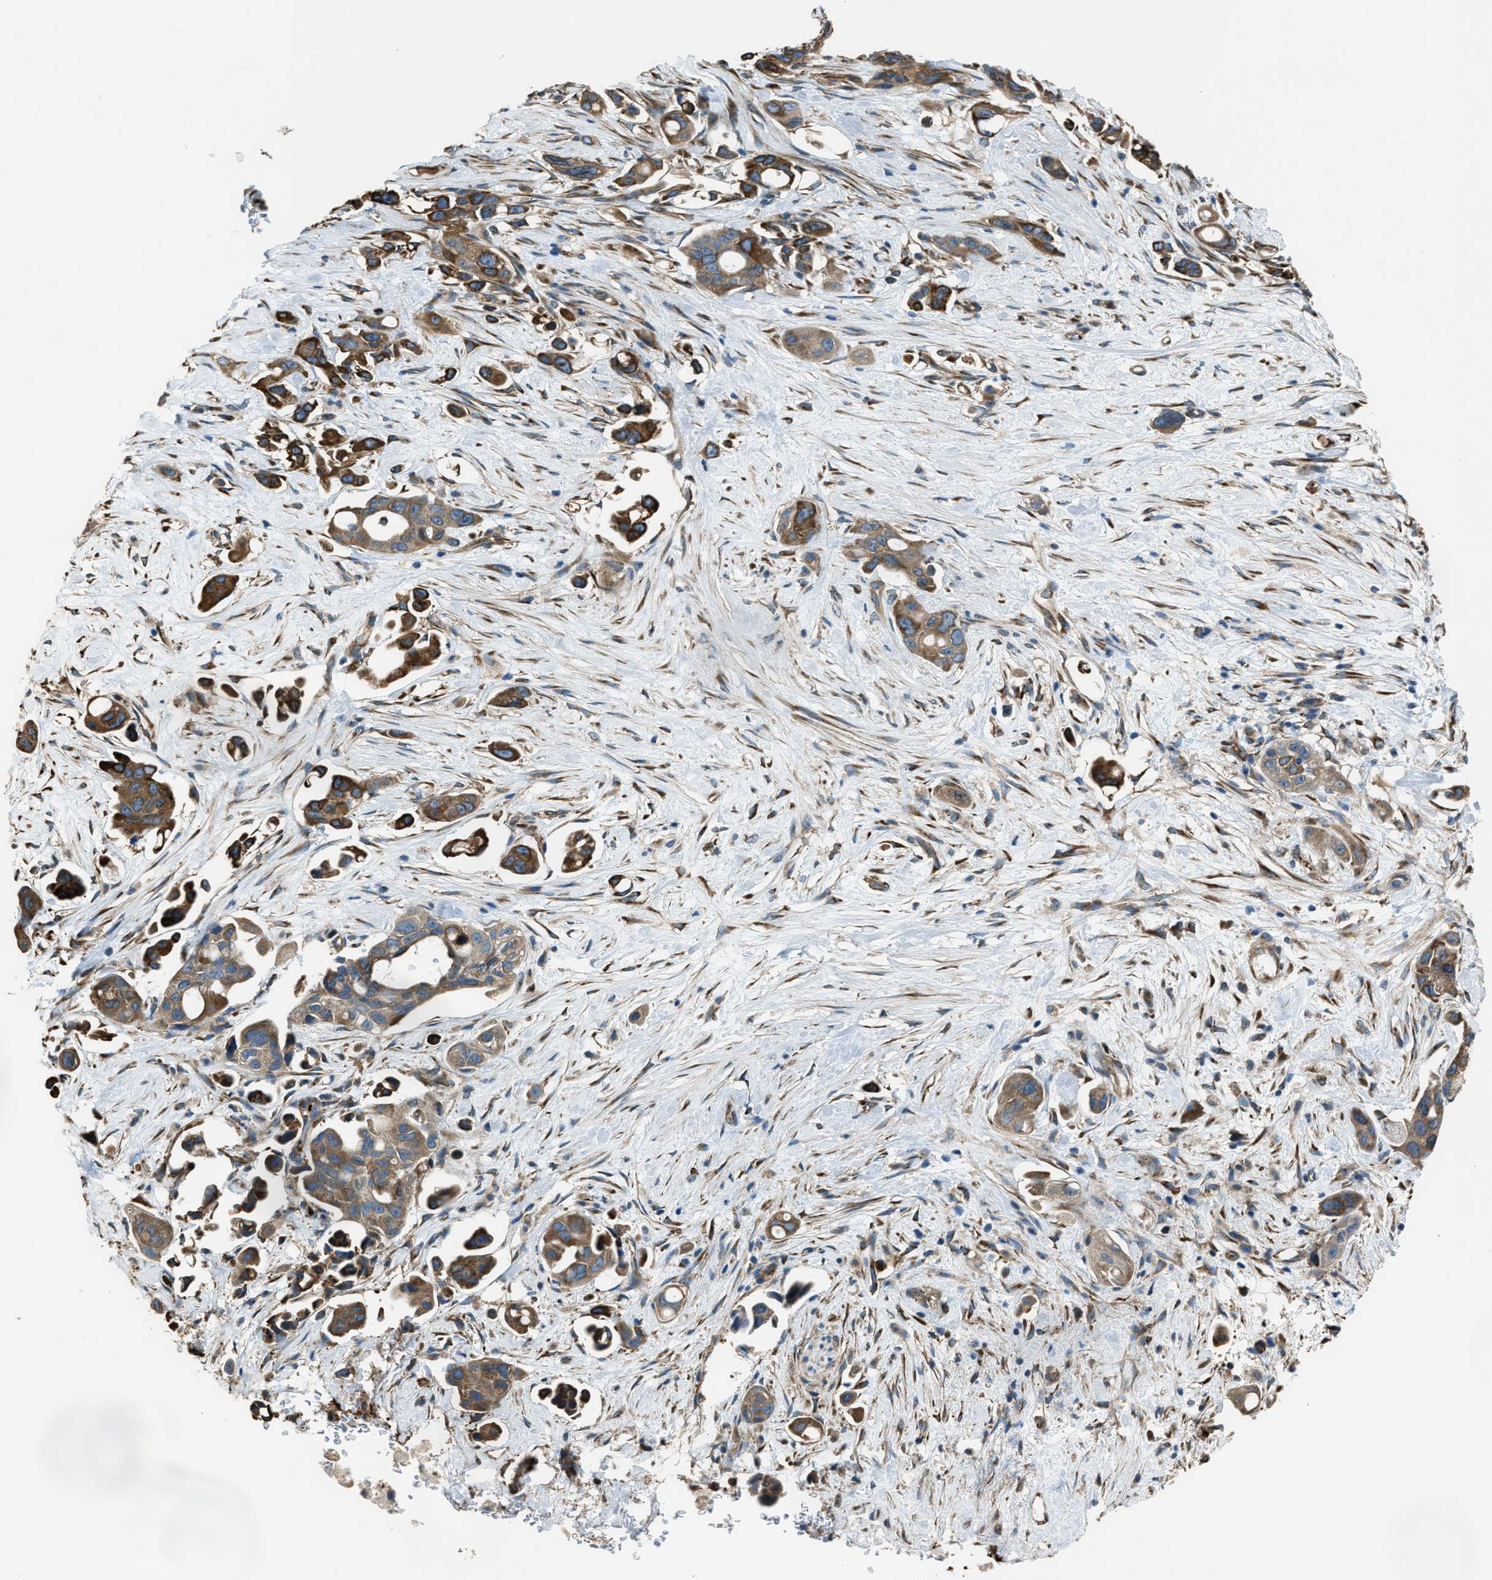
{"staining": {"intensity": "moderate", "quantity": ">75%", "location": "cytoplasmic/membranous"}, "tissue": "pancreatic cancer", "cell_type": "Tumor cells", "image_type": "cancer", "snomed": [{"axis": "morphology", "description": "Adenocarcinoma, NOS"}, {"axis": "topography", "description": "Pancreas"}], "caption": "Immunohistochemical staining of pancreatic adenocarcinoma demonstrates medium levels of moderate cytoplasmic/membranous protein positivity in about >75% of tumor cells.", "gene": "TRPC1", "patient": {"sex": "male", "age": 53}}